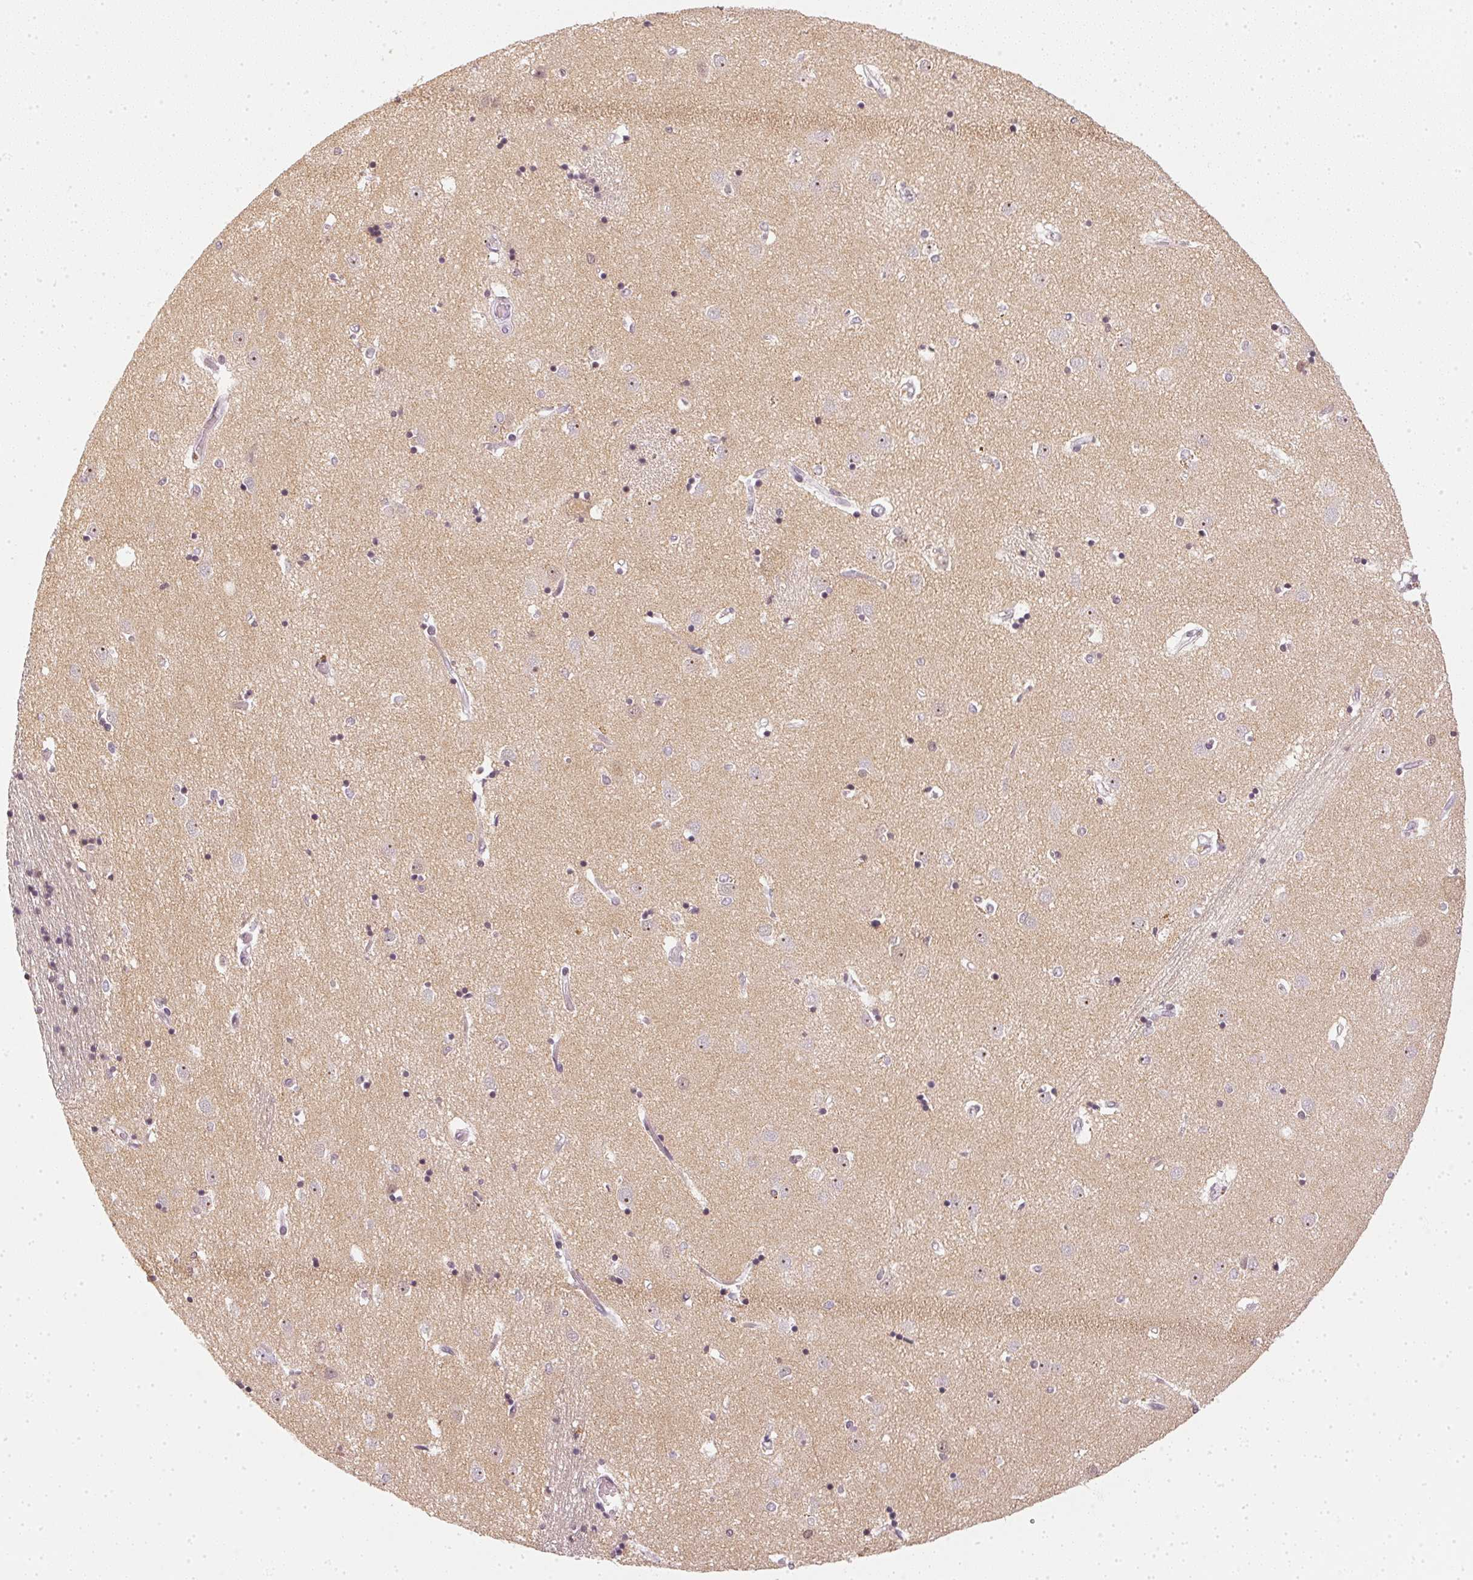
{"staining": {"intensity": "negative", "quantity": "none", "location": "none"}, "tissue": "caudate", "cell_type": "Glial cells", "image_type": "normal", "snomed": [{"axis": "morphology", "description": "Normal tissue, NOS"}, {"axis": "topography", "description": "Lateral ventricle wall"}], "caption": "IHC image of unremarkable human caudate stained for a protein (brown), which exhibits no positivity in glial cells. (DAB IHC with hematoxylin counter stain).", "gene": "DNAJC6", "patient": {"sex": "male", "age": 54}}